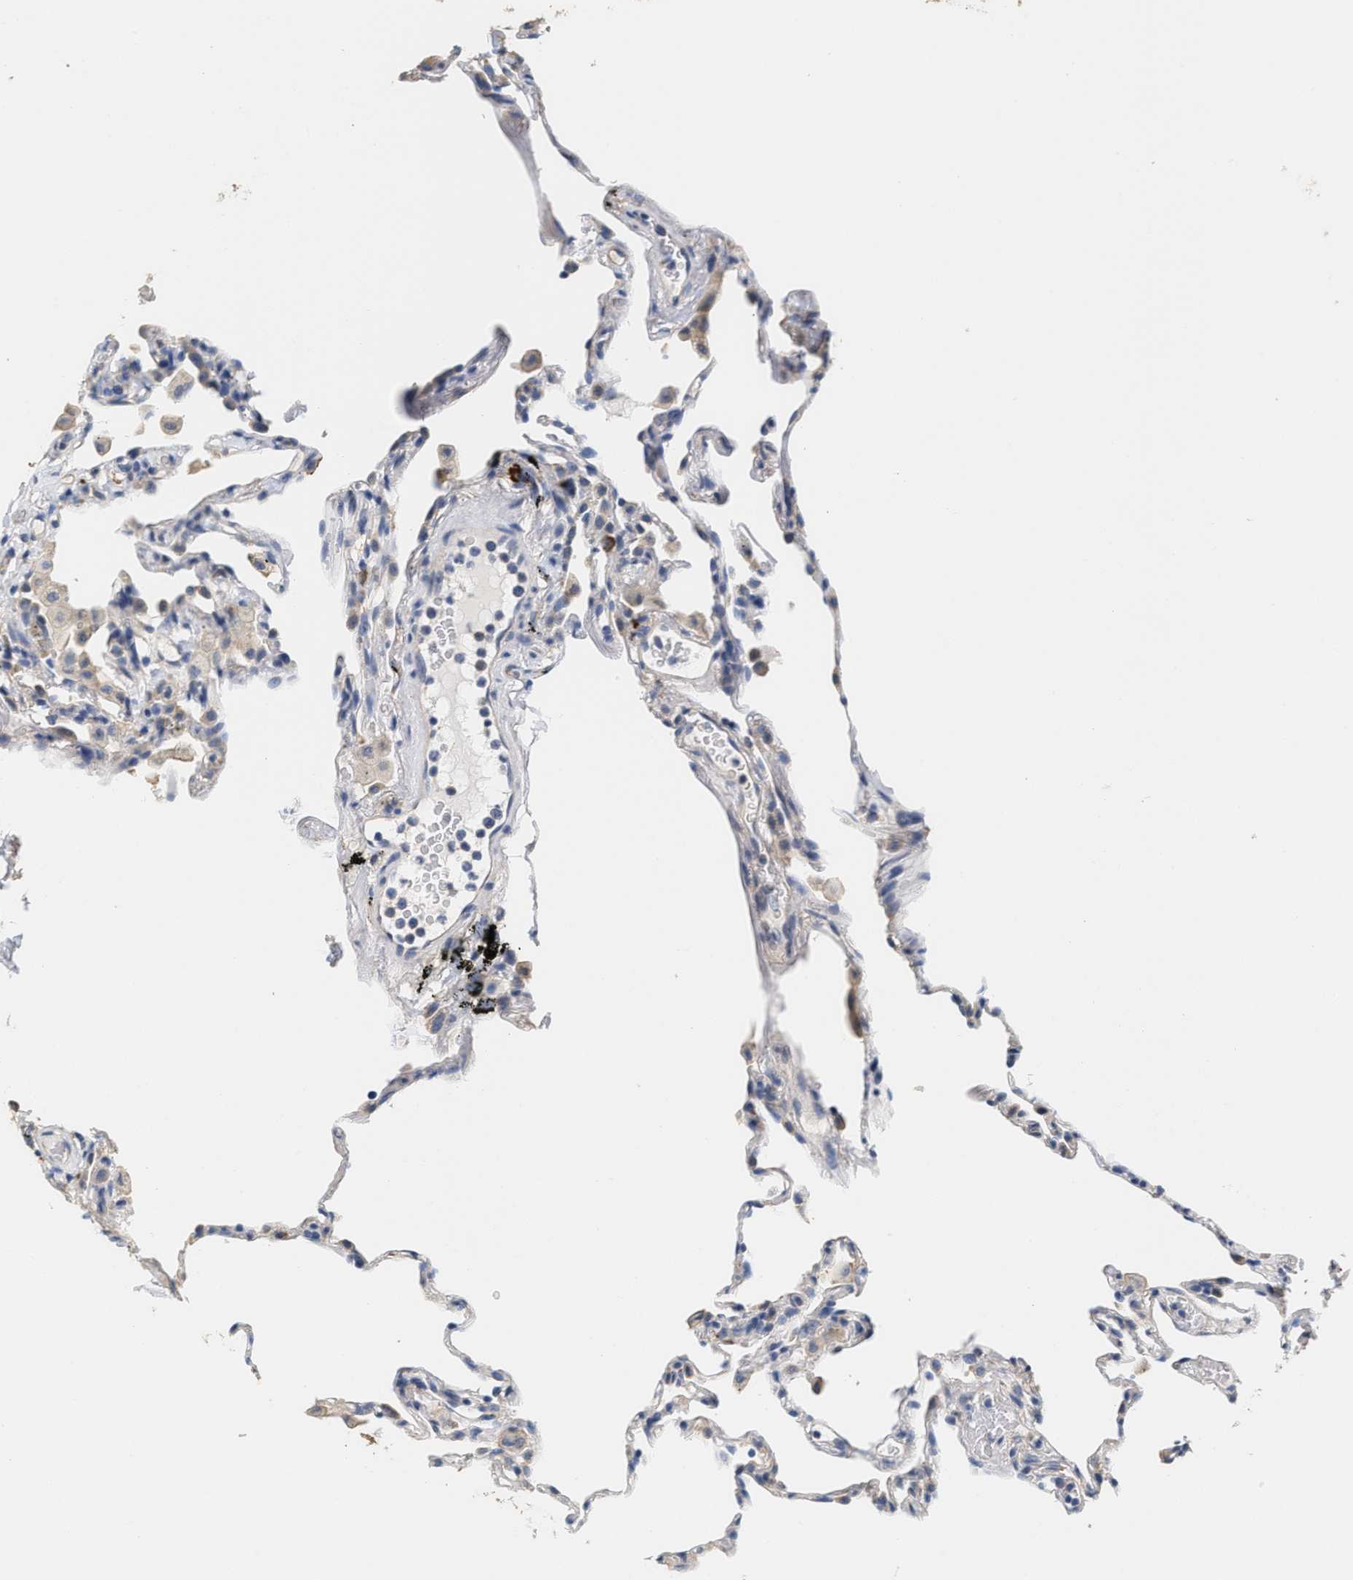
{"staining": {"intensity": "negative", "quantity": "none", "location": "none"}, "tissue": "lung", "cell_type": "Alveolar cells", "image_type": "normal", "snomed": [{"axis": "morphology", "description": "Normal tissue, NOS"}, {"axis": "topography", "description": "Lung"}], "caption": "This is an immunohistochemistry (IHC) photomicrograph of normal human lung. There is no positivity in alveolar cells.", "gene": "RYR2", "patient": {"sex": "male", "age": 59}}